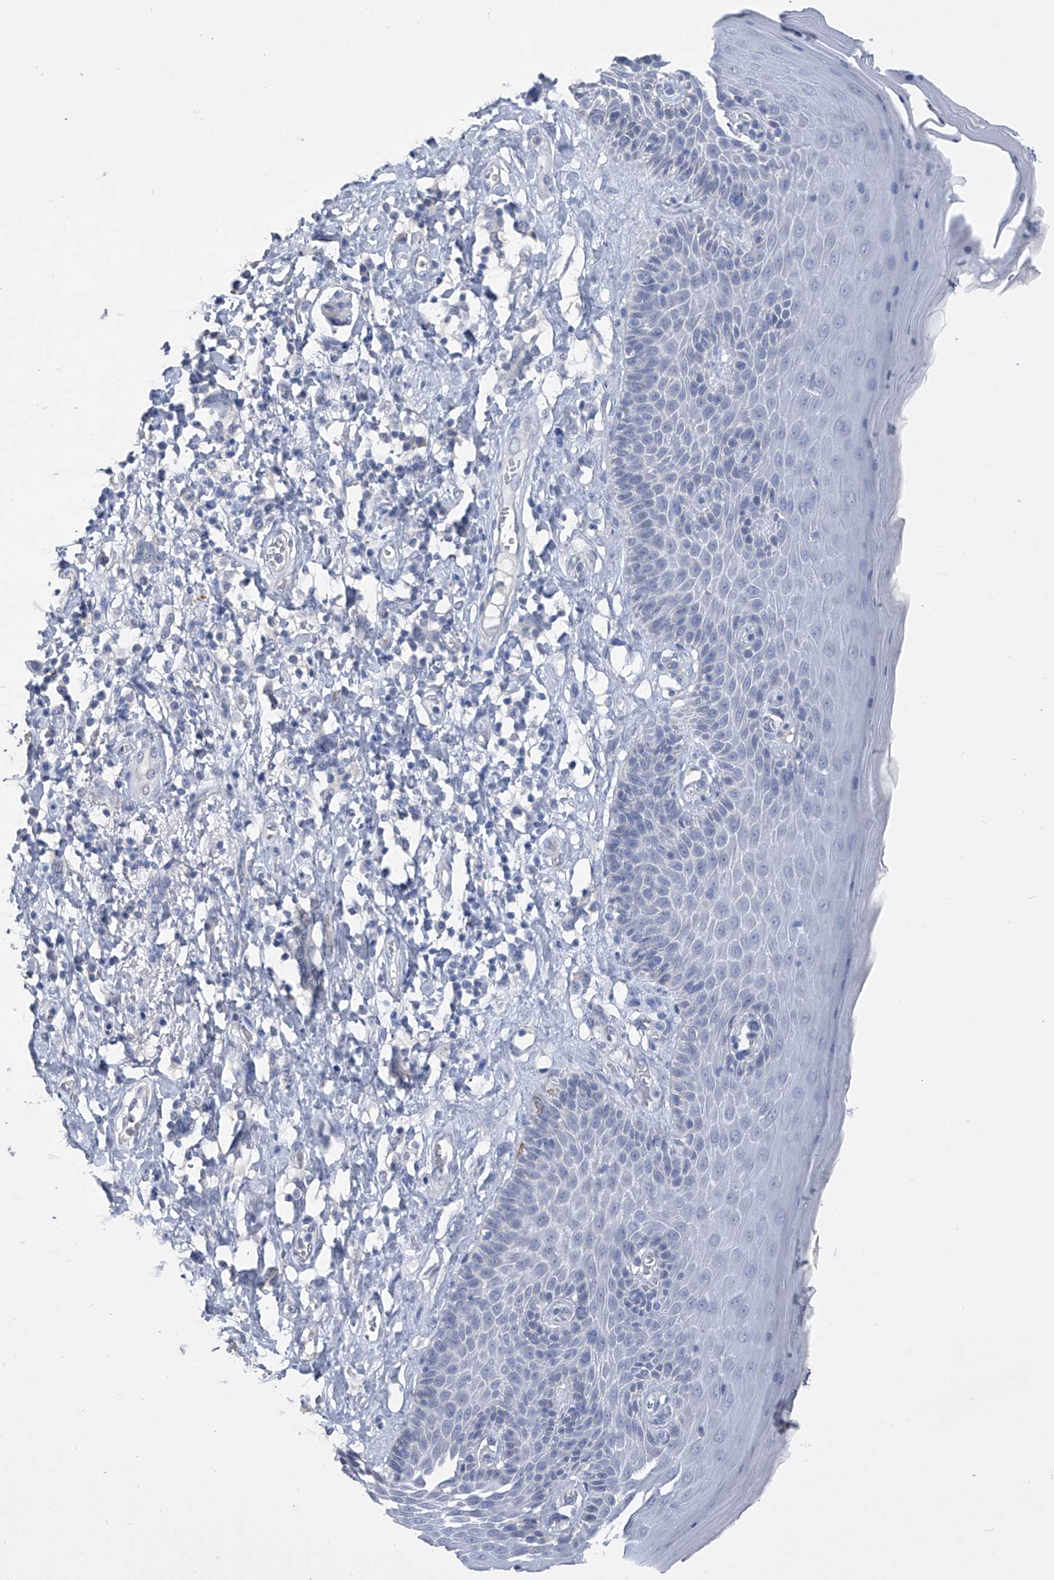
{"staining": {"intensity": "weak", "quantity": "<25%", "location": "cytoplasmic/membranous"}, "tissue": "skin", "cell_type": "Epidermal cells", "image_type": "normal", "snomed": [{"axis": "morphology", "description": "Normal tissue, NOS"}, {"axis": "topography", "description": "Anal"}], "caption": "Immunohistochemistry (IHC) of unremarkable human skin displays no expression in epidermal cells.", "gene": "ADRA1A", "patient": {"sex": "male", "age": 69}}